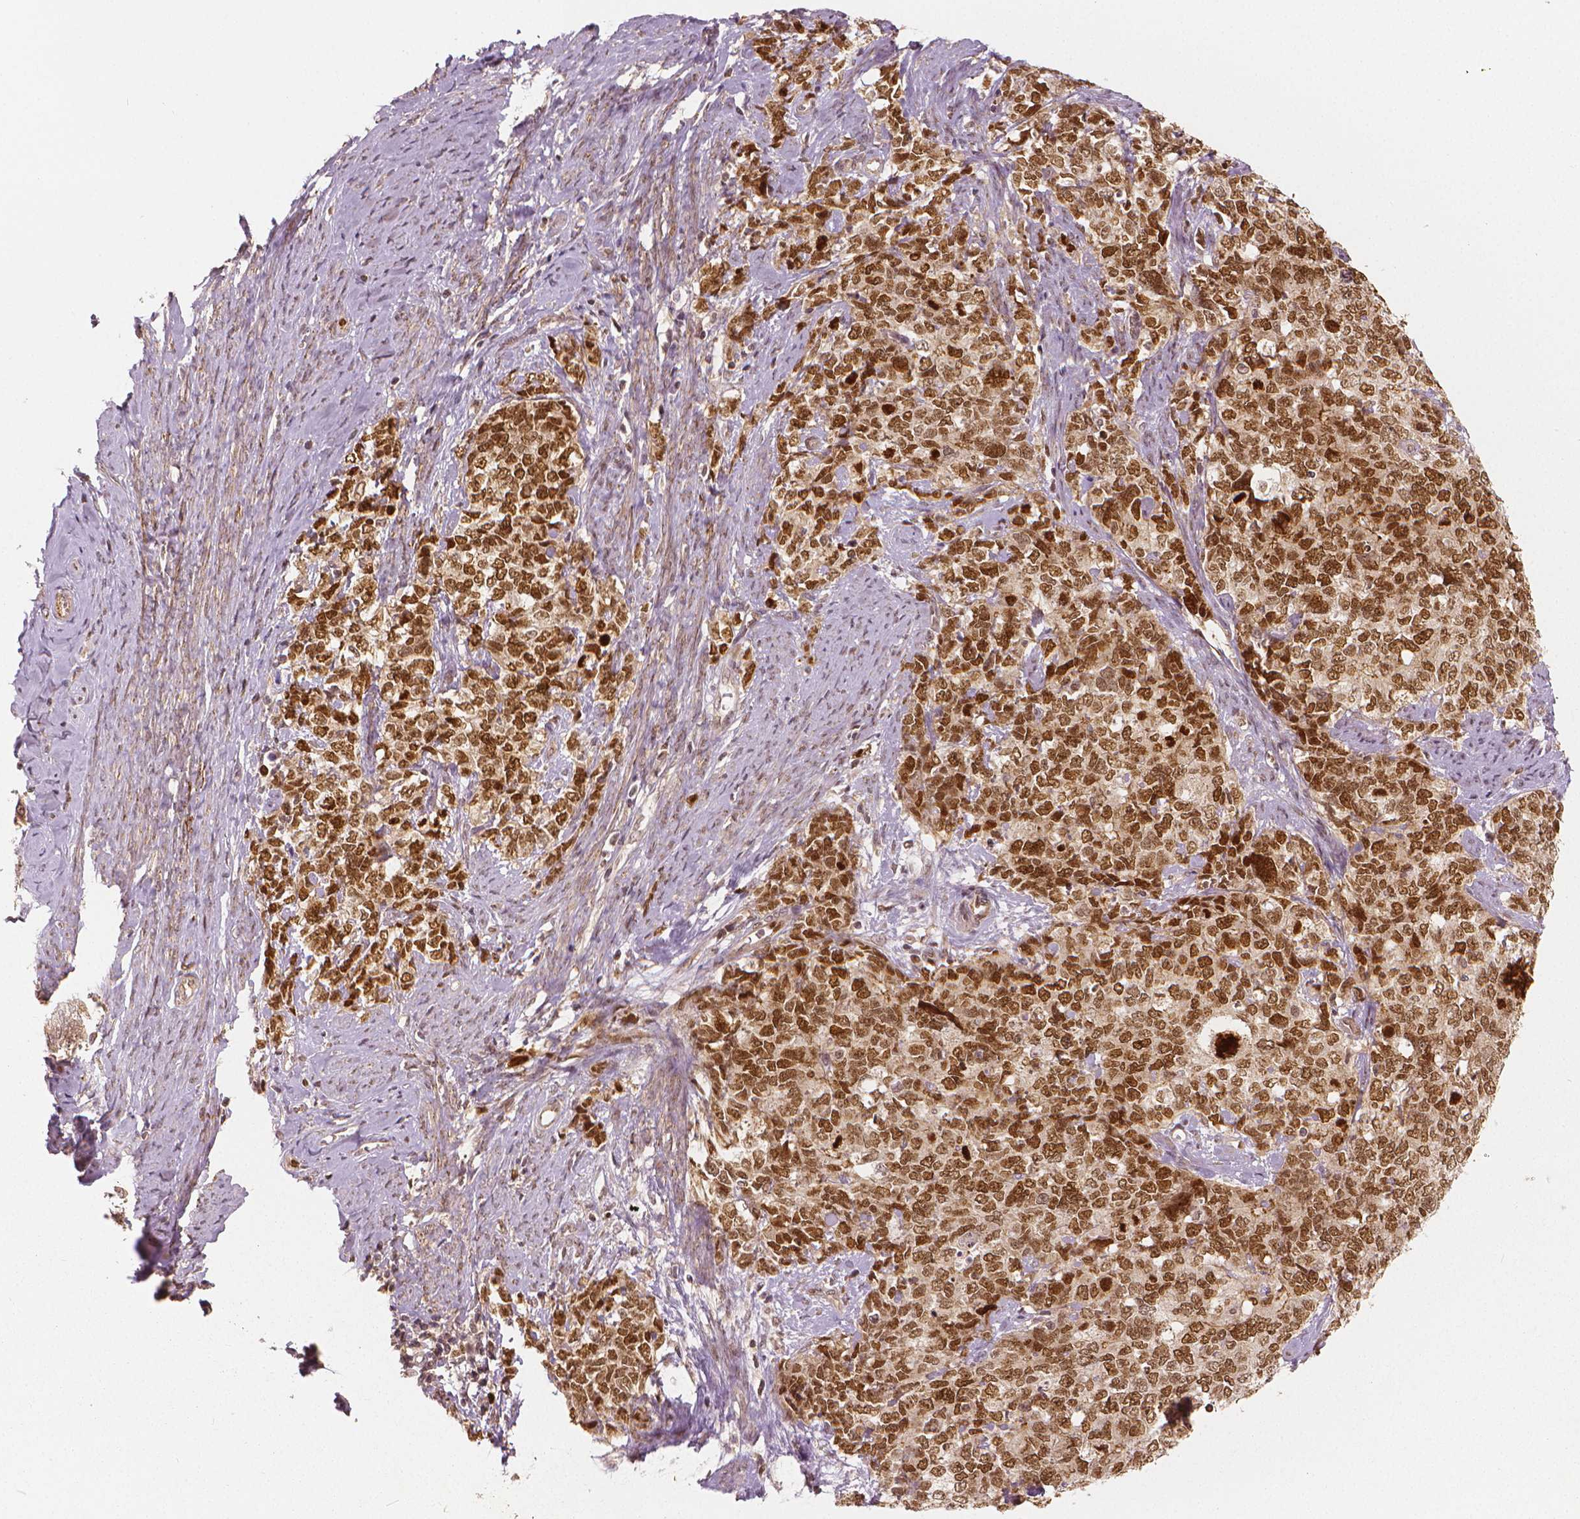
{"staining": {"intensity": "moderate", "quantity": ">75%", "location": "nuclear"}, "tissue": "cervical cancer", "cell_type": "Tumor cells", "image_type": "cancer", "snomed": [{"axis": "morphology", "description": "Squamous cell carcinoma, NOS"}, {"axis": "topography", "description": "Cervix"}], "caption": "A brown stain highlights moderate nuclear positivity of a protein in squamous cell carcinoma (cervical) tumor cells.", "gene": "NSD2", "patient": {"sex": "female", "age": 63}}